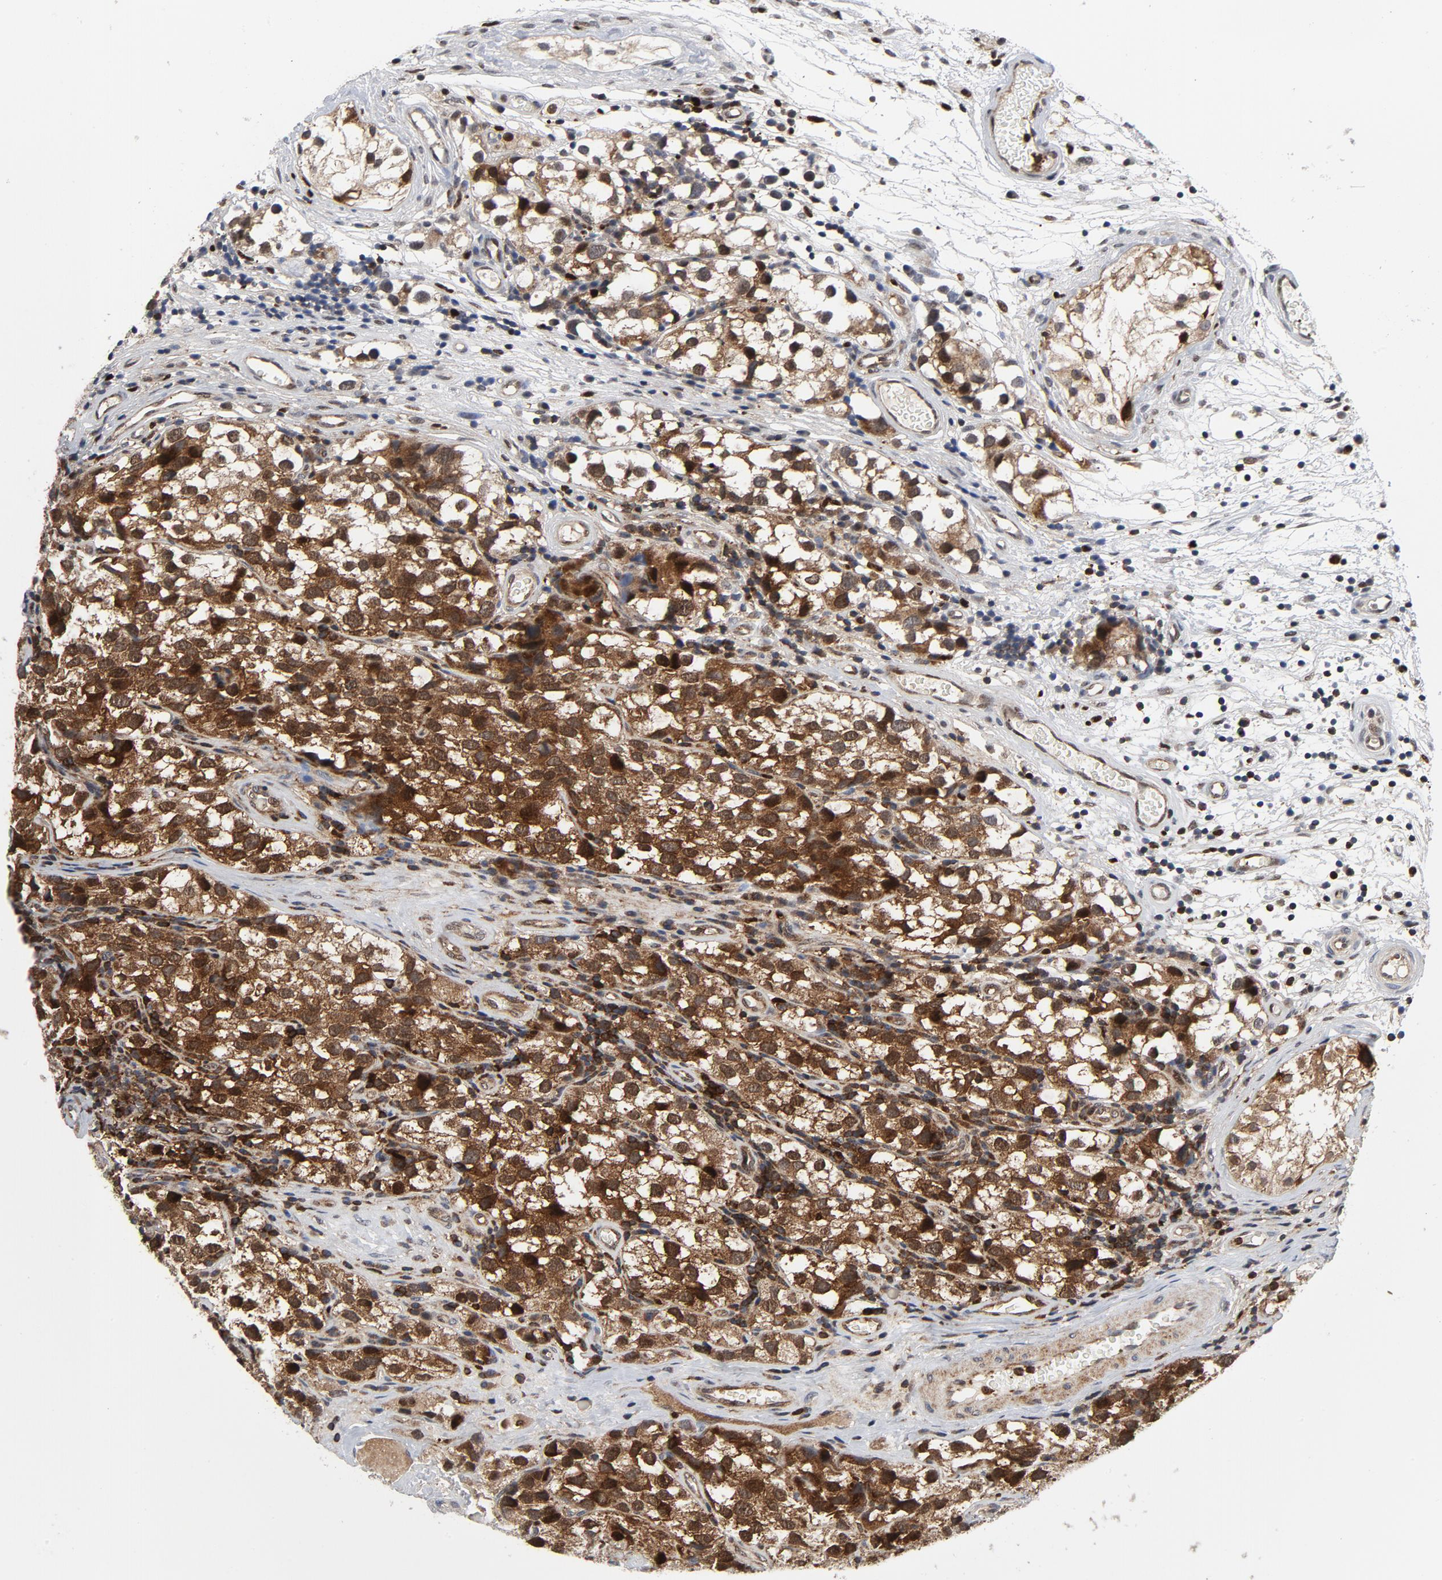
{"staining": {"intensity": "strong", "quantity": ">75%", "location": "cytoplasmic/membranous"}, "tissue": "testis cancer", "cell_type": "Tumor cells", "image_type": "cancer", "snomed": [{"axis": "morphology", "description": "Seminoma, NOS"}, {"axis": "topography", "description": "Testis"}], "caption": "Protein analysis of seminoma (testis) tissue displays strong cytoplasmic/membranous expression in approximately >75% of tumor cells. (brown staining indicates protein expression, while blue staining denotes nuclei).", "gene": "YES1", "patient": {"sex": "male", "age": 39}}